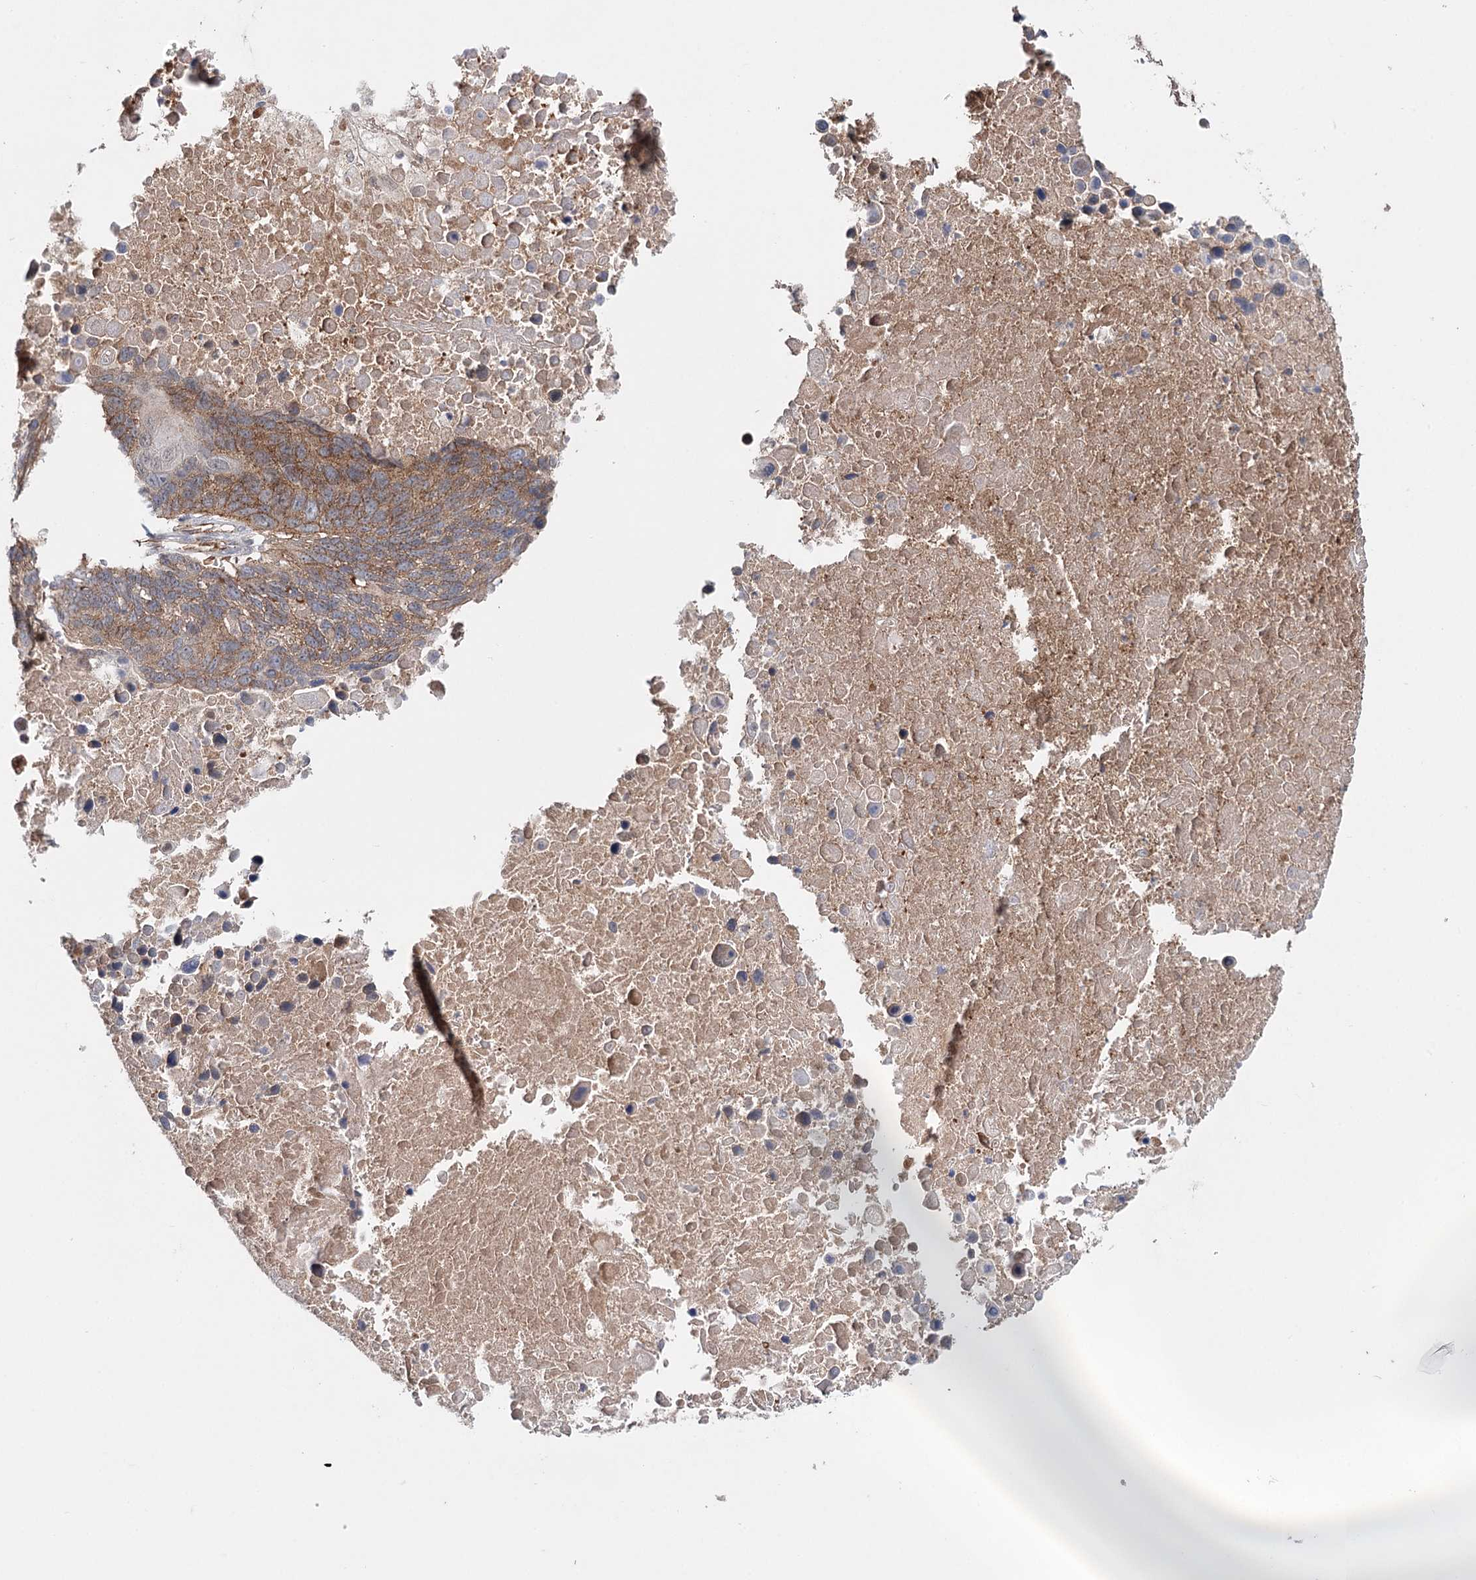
{"staining": {"intensity": "moderate", "quantity": ">75%", "location": "cytoplasmic/membranous"}, "tissue": "lung cancer", "cell_type": "Tumor cells", "image_type": "cancer", "snomed": [{"axis": "morphology", "description": "Normal tissue, NOS"}, {"axis": "morphology", "description": "Squamous cell carcinoma, NOS"}, {"axis": "topography", "description": "Lymph node"}, {"axis": "topography", "description": "Lung"}], "caption": "Tumor cells demonstrate moderate cytoplasmic/membranous staining in about >75% of cells in lung cancer (squamous cell carcinoma). The protein is shown in brown color, while the nuclei are stained blue.", "gene": "PKP4", "patient": {"sex": "male", "age": 66}}